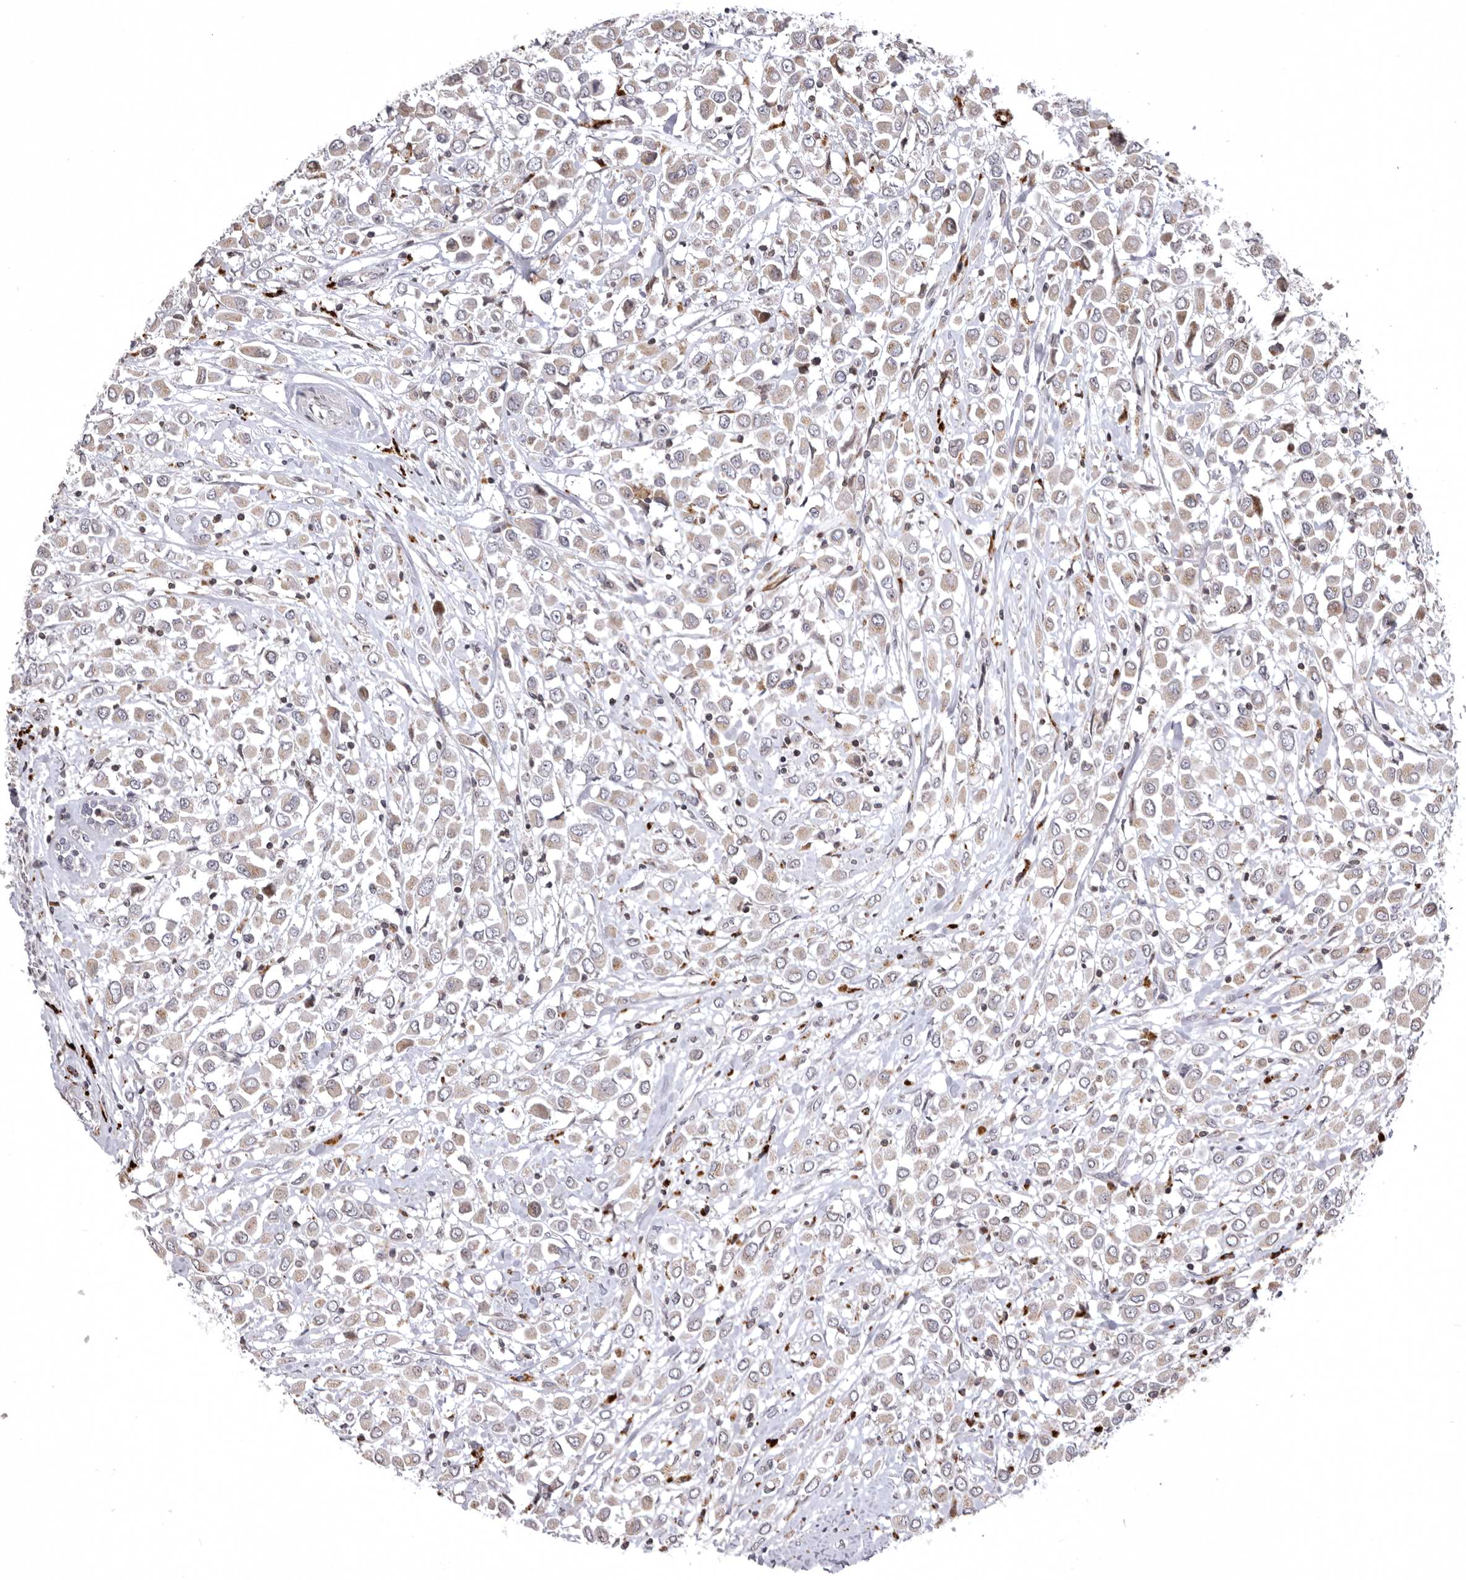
{"staining": {"intensity": "weak", "quantity": ">75%", "location": "cytoplasmic/membranous"}, "tissue": "breast cancer", "cell_type": "Tumor cells", "image_type": "cancer", "snomed": [{"axis": "morphology", "description": "Duct carcinoma"}, {"axis": "topography", "description": "Breast"}], "caption": "Brown immunohistochemical staining in infiltrating ductal carcinoma (breast) exhibits weak cytoplasmic/membranous positivity in about >75% of tumor cells.", "gene": "AZIN1", "patient": {"sex": "female", "age": 61}}